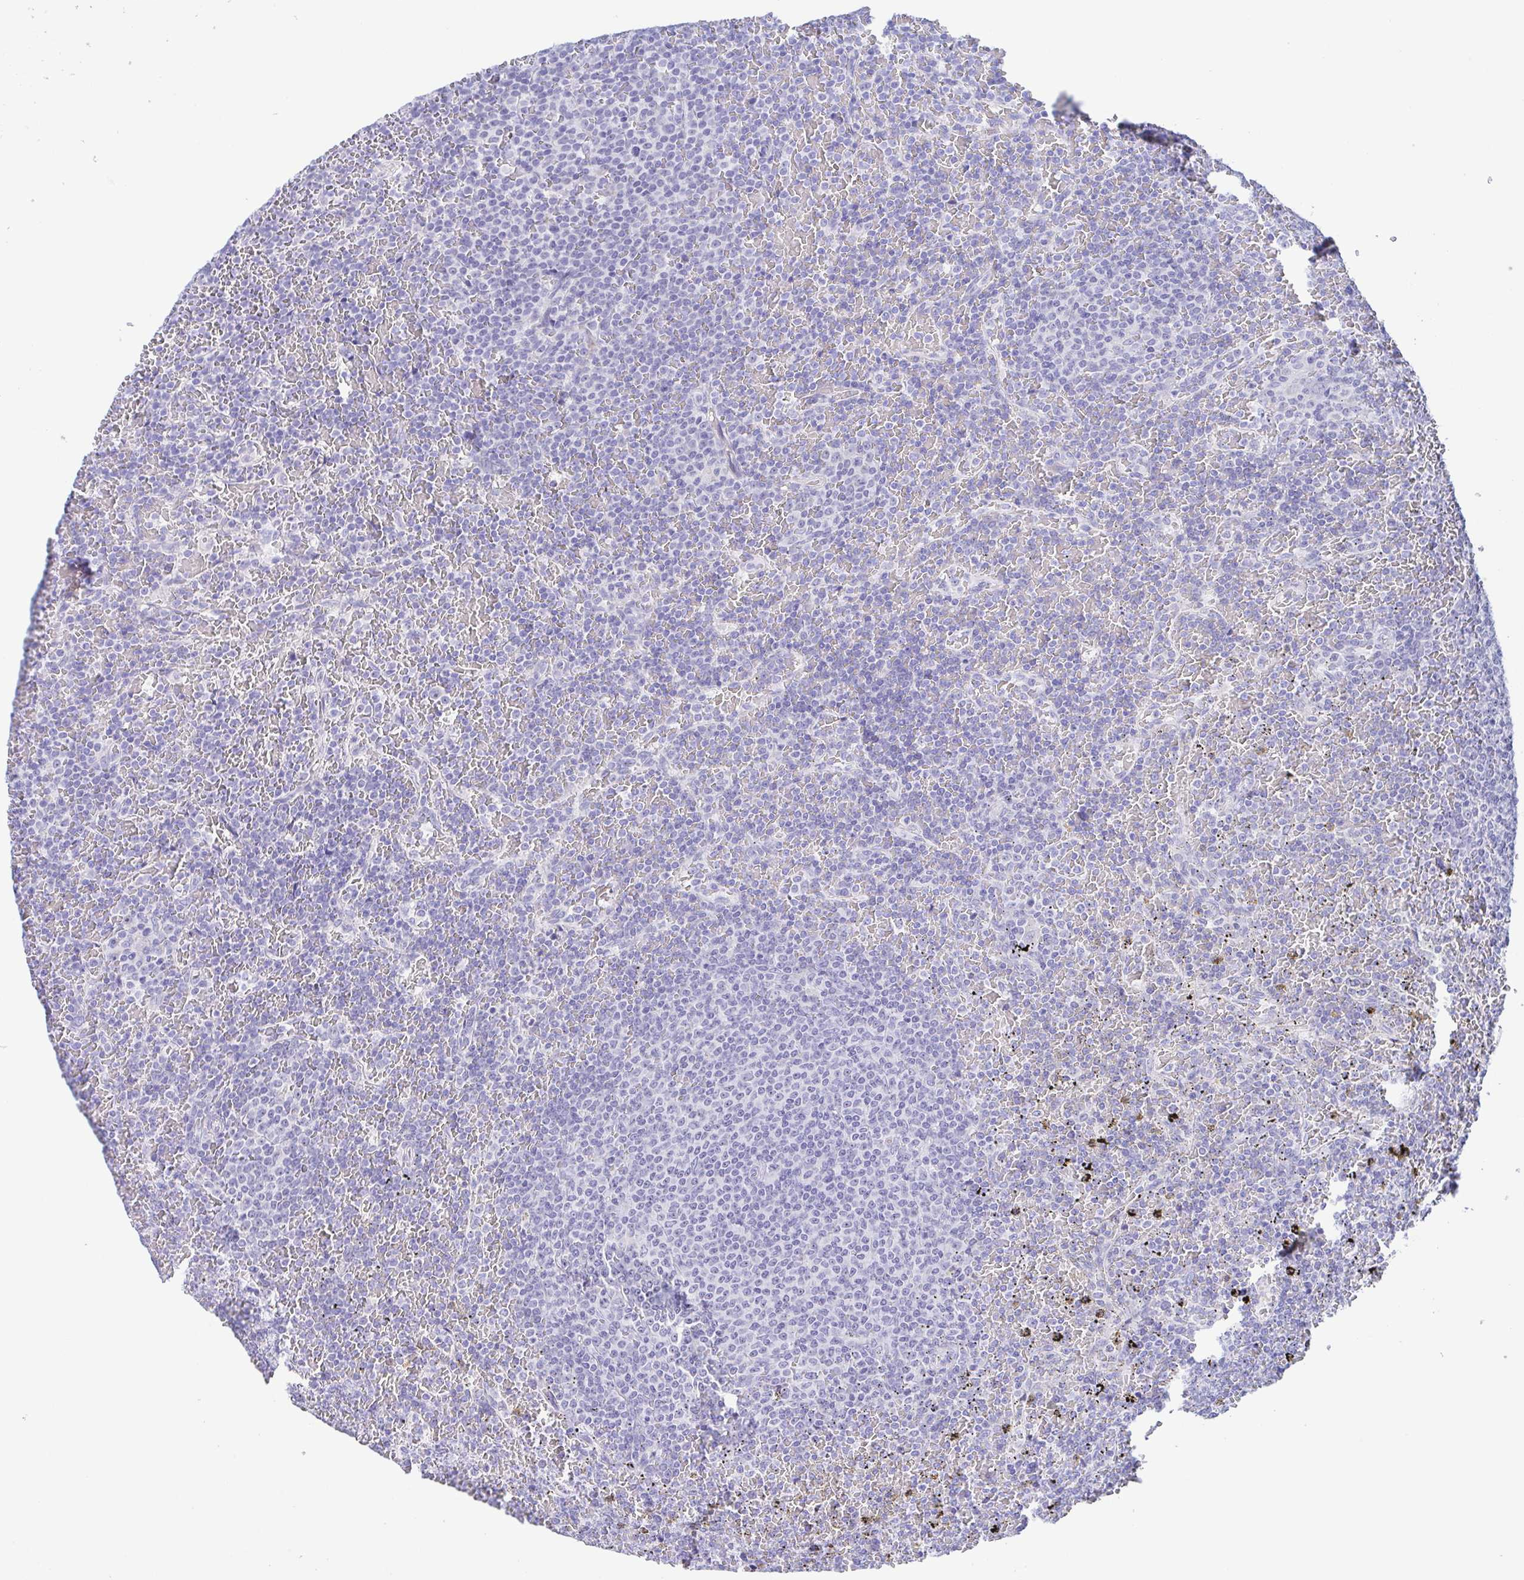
{"staining": {"intensity": "negative", "quantity": "none", "location": "none"}, "tissue": "lymphoma", "cell_type": "Tumor cells", "image_type": "cancer", "snomed": [{"axis": "morphology", "description": "Malignant lymphoma, non-Hodgkin's type, Low grade"}, {"axis": "topography", "description": "Spleen"}], "caption": "Tumor cells are negative for protein expression in human lymphoma. (Stains: DAB (3,3'-diaminobenzidine) IHC with hematoxylin counter stain, Microscopy: brightfield microscopy at high magnification).", "gene": "MUCL3", "patient": {"sex": "female", "age": 77}}